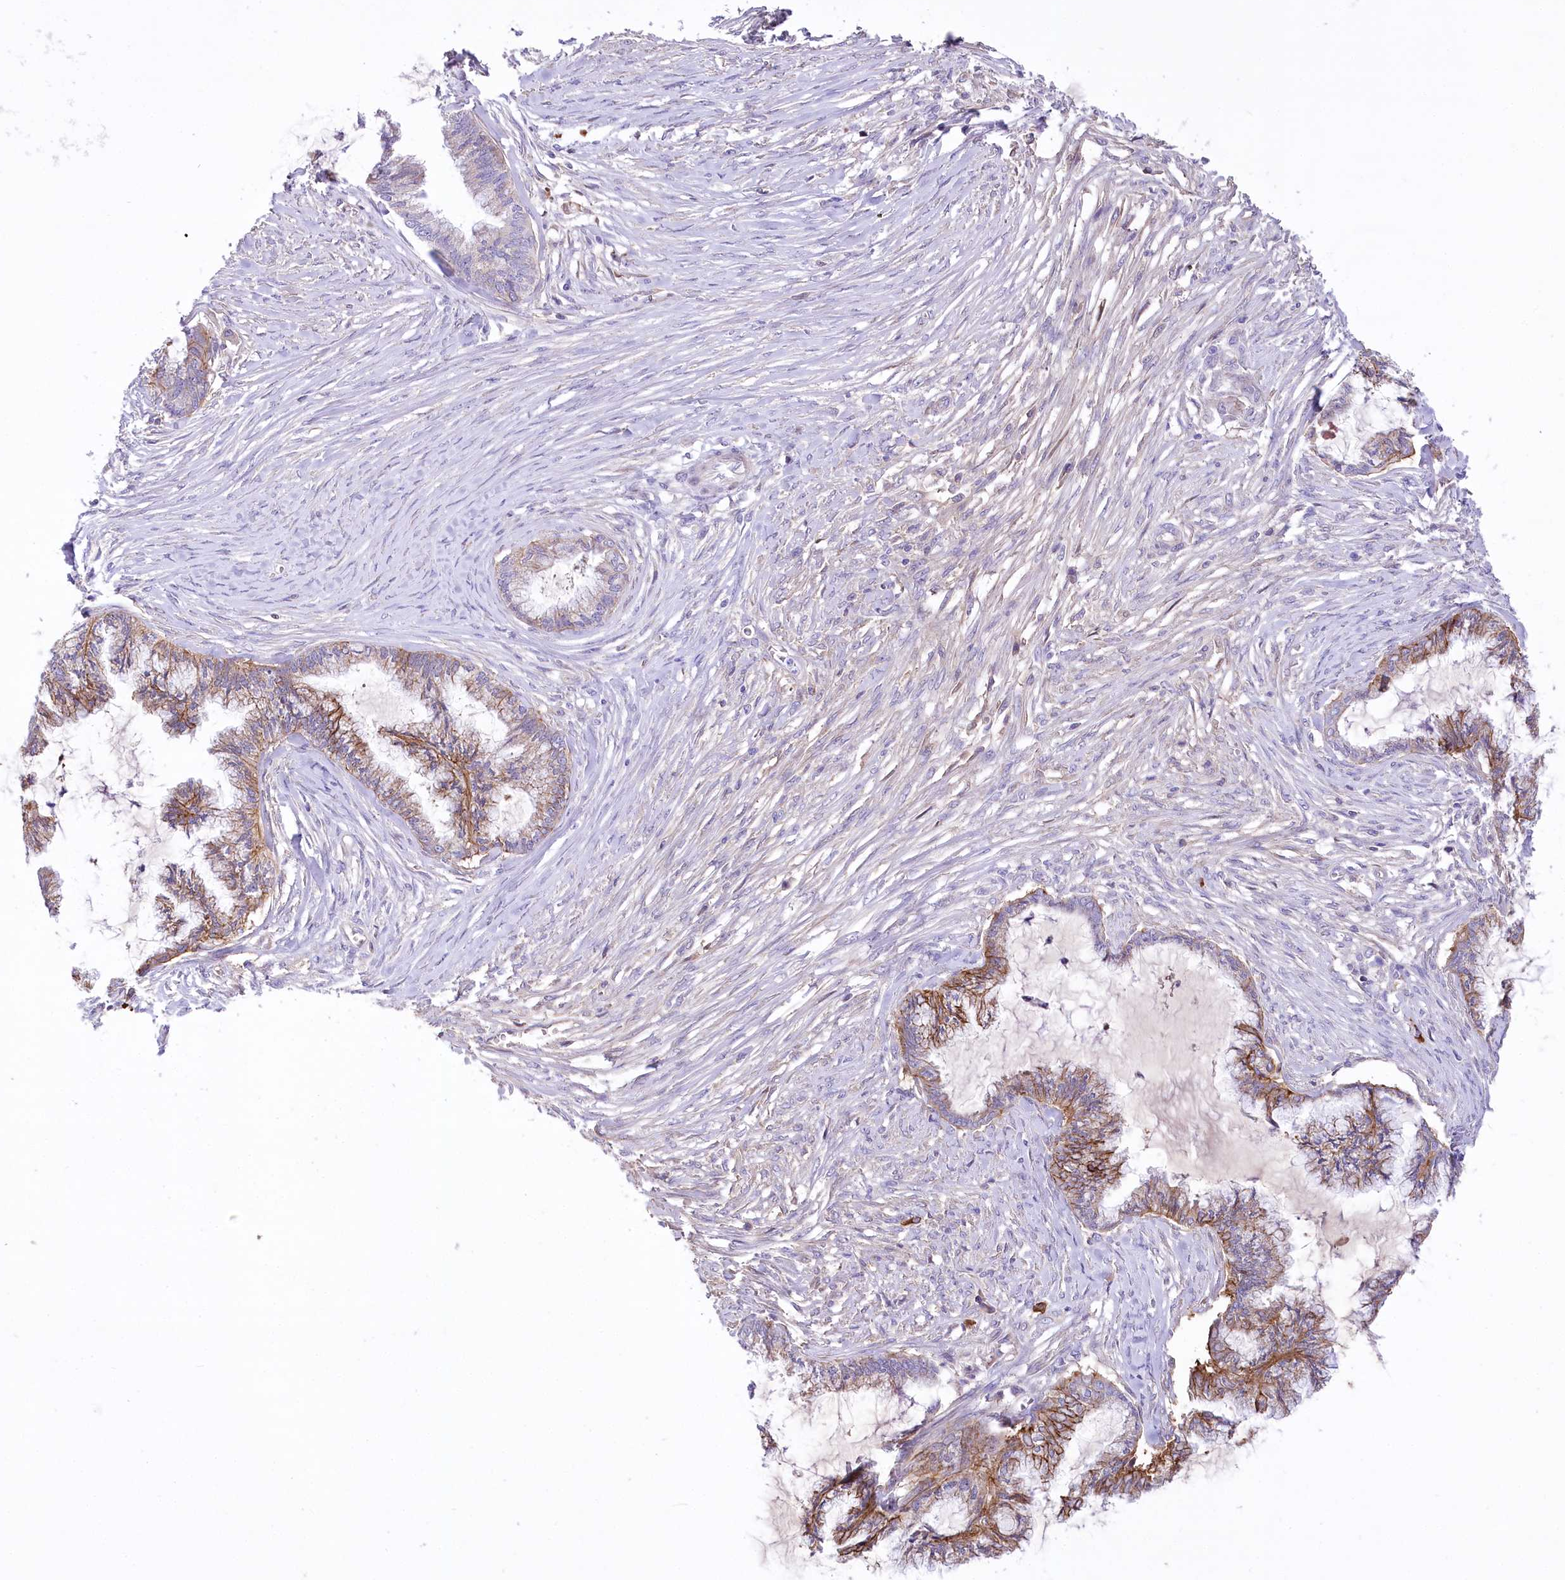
{"staining": {"intensity": "moderate", "quantity": "25%-75%", "location": "cytoplasmic/membranous"}, "tissue": "endometrial cancer", "cell_type": "Tumor cells", "image_type": "cancer", "snomed": [{"axis": "morphology", "description": "Adenocarcinoma, NOS"}, {"axis": "topography", "description": "Endometrium"}], "caption": "Human endometrial adenocarcinoma stained for a protein (brown) displays moderate cytoplasmic/membranous positive staining in approximately 25%-75% of tumor cells.", "gene": "CEP164", "patient": {"sex": "female", "age": 86}}